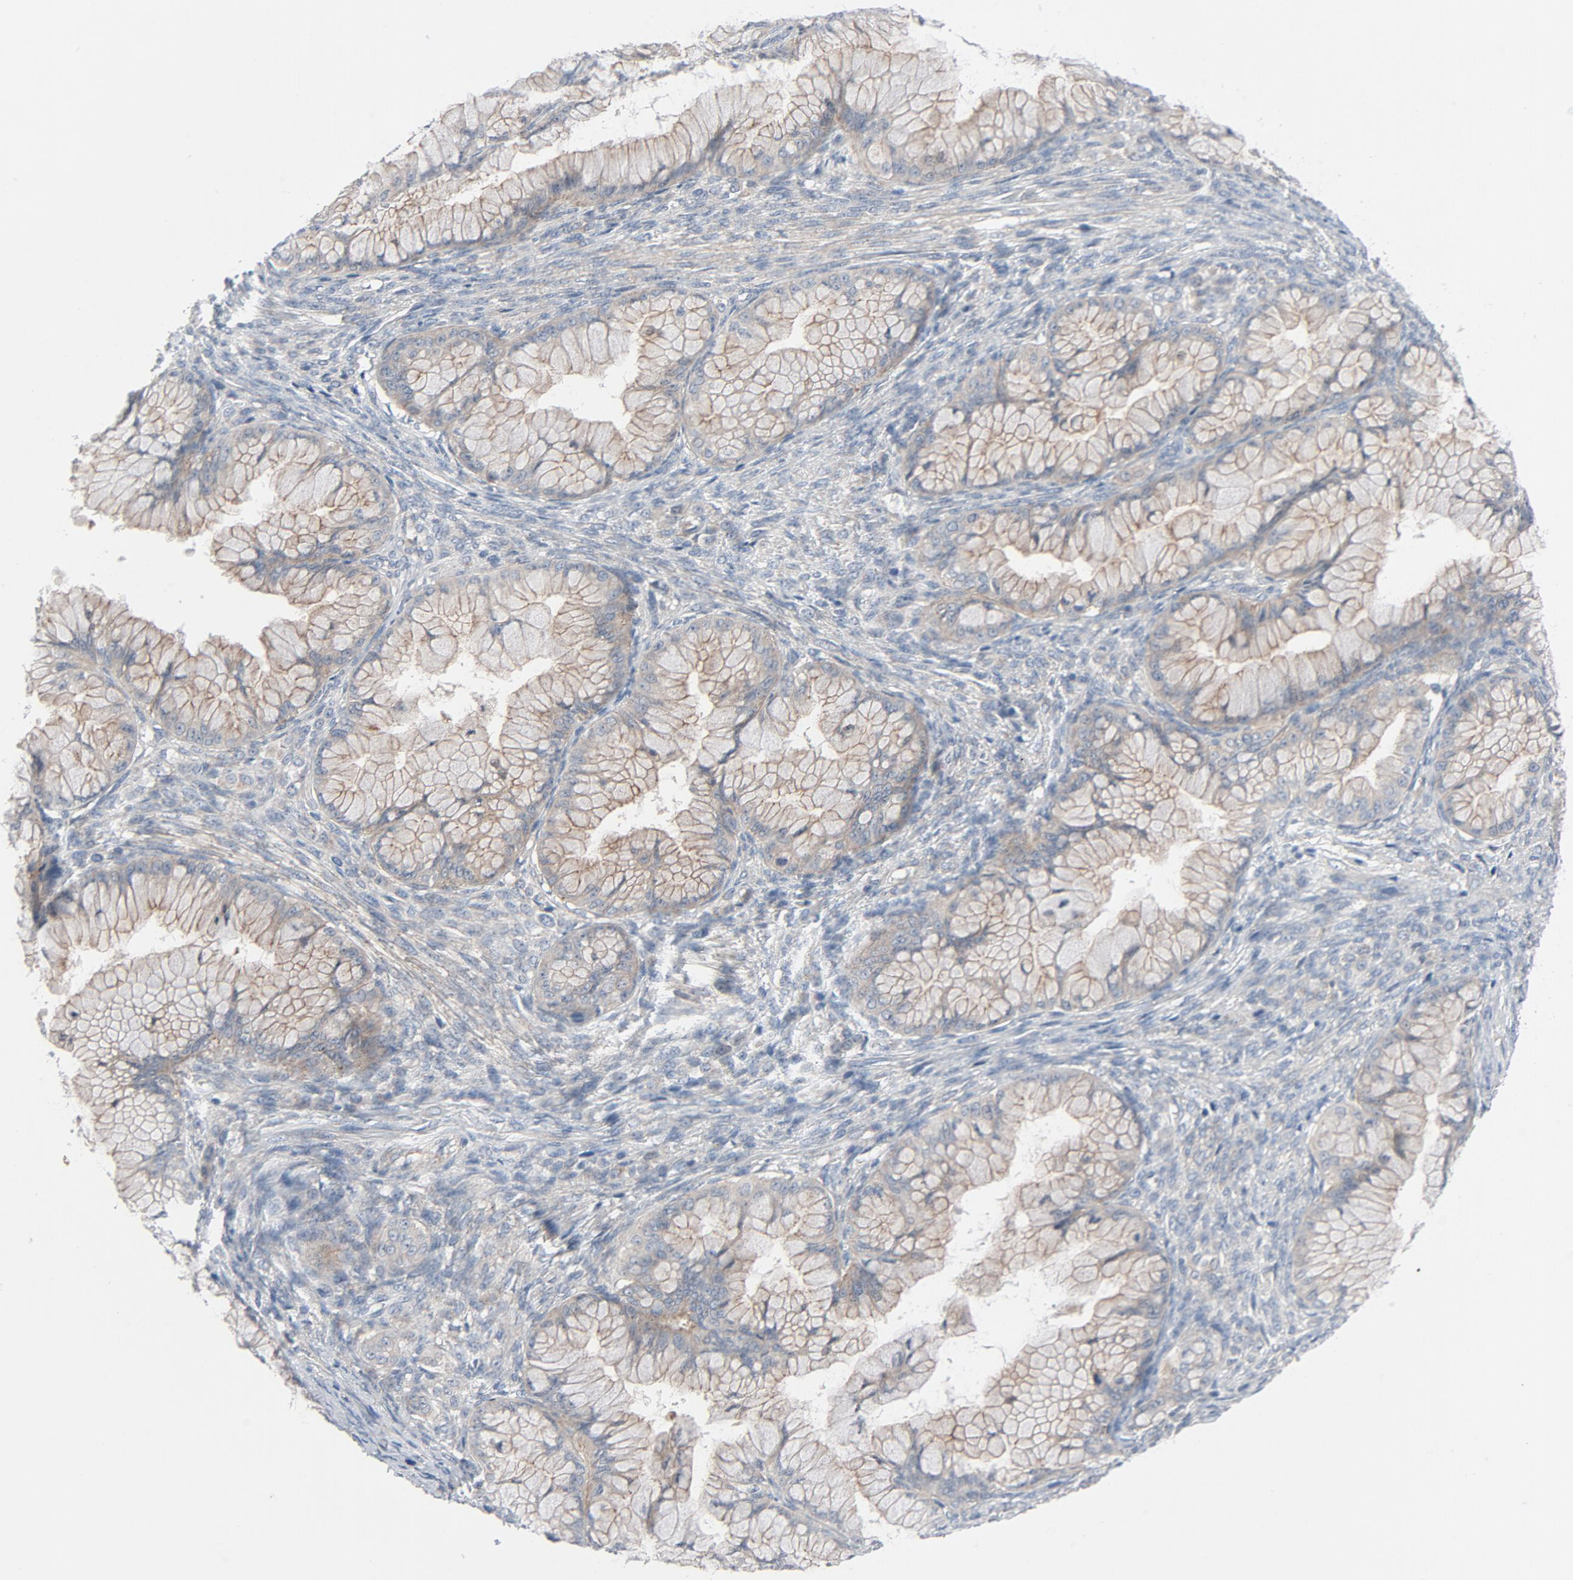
{"staining": {"intensity": "weak", "quantity": ">75%", "location": "cytoplasmic/membranous"}, "tissue": "ovarian cancer", "cell_type": "Tumor cells", "image_type": "cancer", "snomed": [{"axis": "morphology", "description": "Cystadenocarcinoma, mucinous, NOS"}, {"axis": "topography", "description": "Ovary"}], "caption": "Weak cytoplasmic/membranous positivity is identified in approximately >75% of tumor cells in ovarian mucinous cystadenocarcinoma.", "gene": "TSG101", "patient": {"sex": "female", "age": 63}}